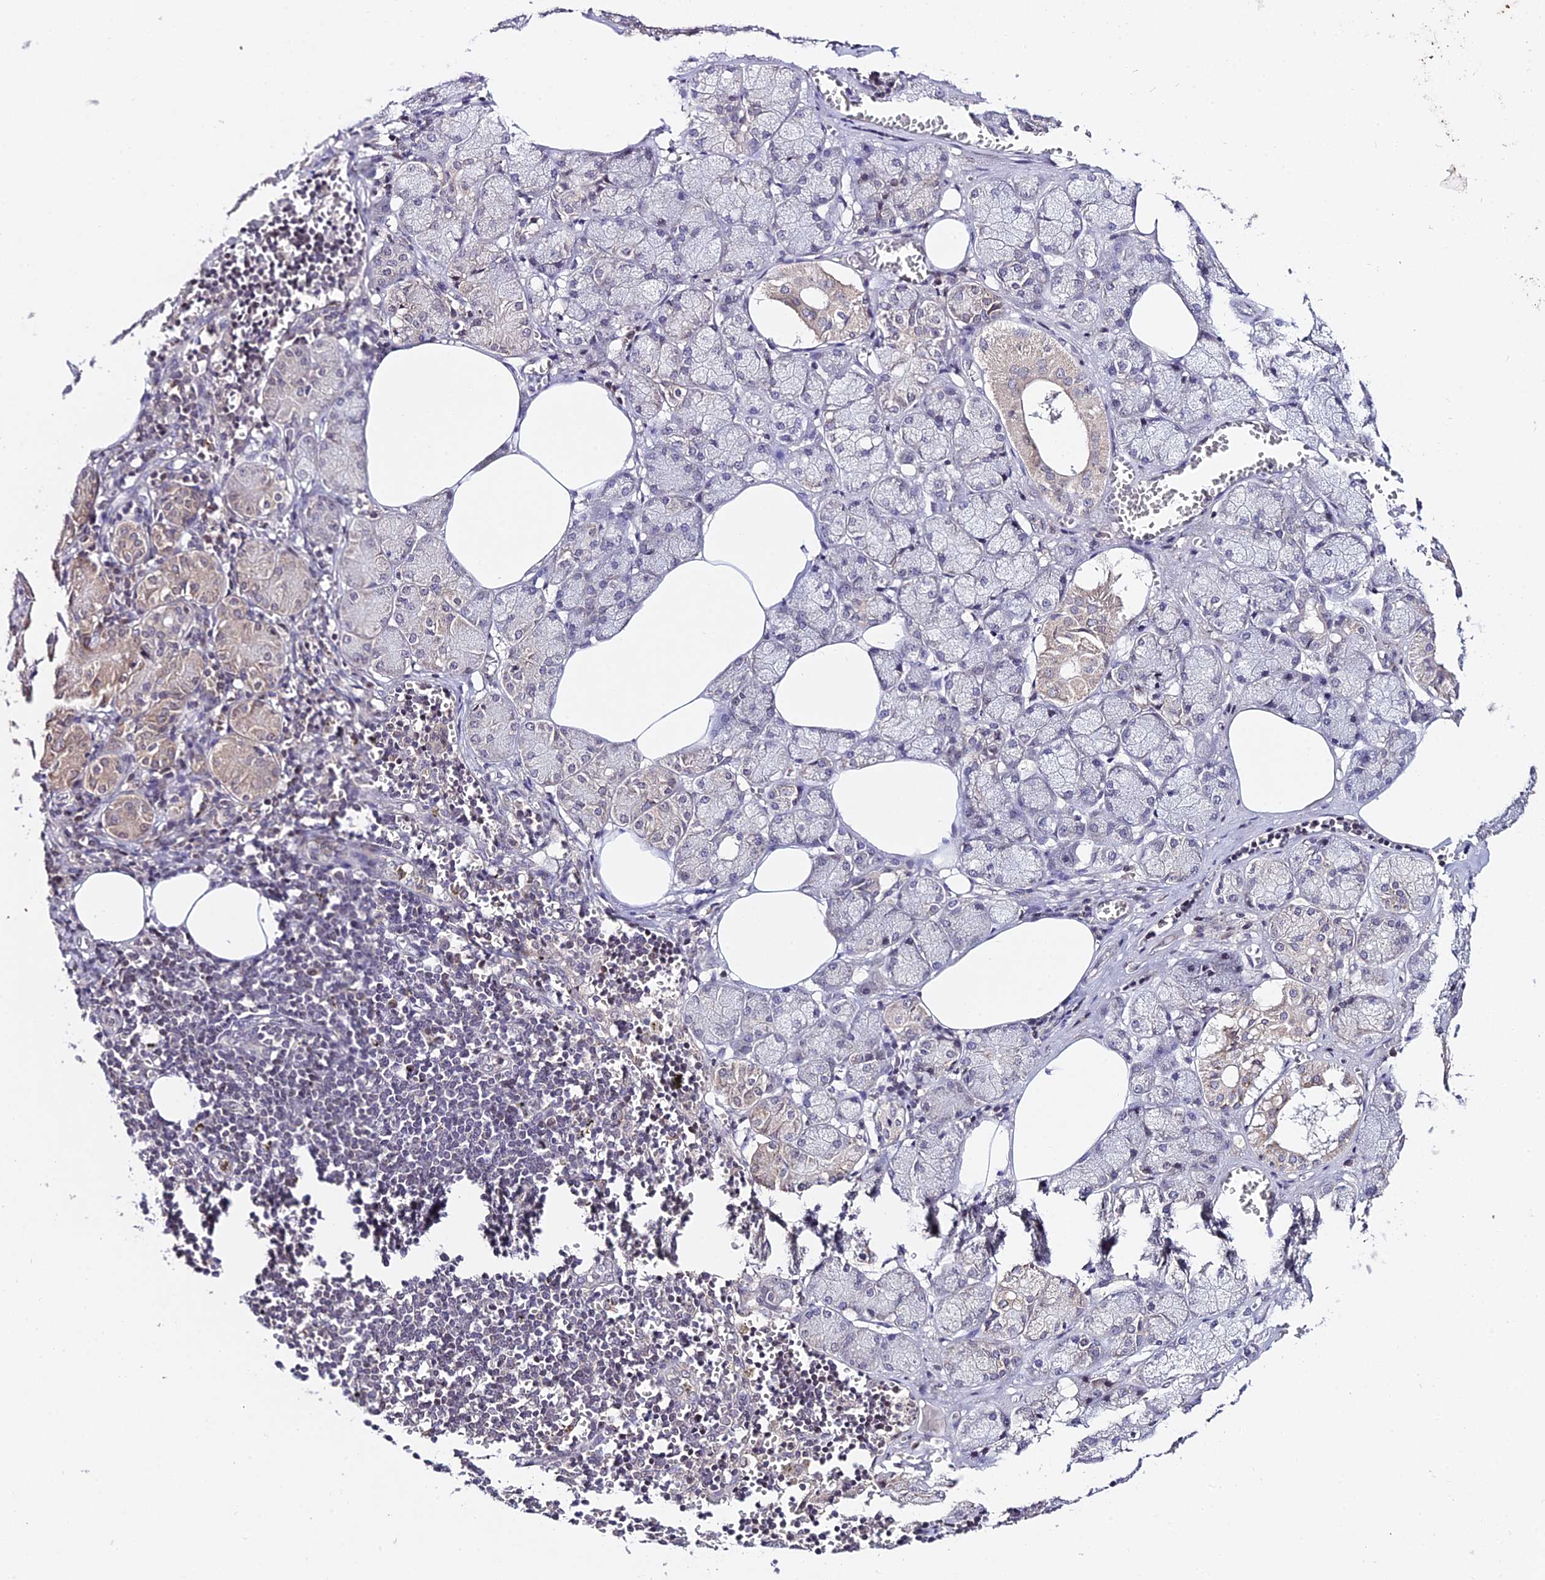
{"staining": {"intensity": "weak", "quantity": "<25%", "location": "cytoplasmic/membranous"}, "tissue": "salivary gland", "cell_type": "Glandular cells", "image_type": "normal", "snomed": [{"axis": "morphology", "description": "Normal tissue, NOS"}, {"axis": "topography", "description": "Salivary gland"}], "caption": "This is an IHC micrograph of unremarkable human salivary gland. There is no positivity in glandular cells.", "gene": "TEKT1", "patient": {"sex": "male", "age": 62}}